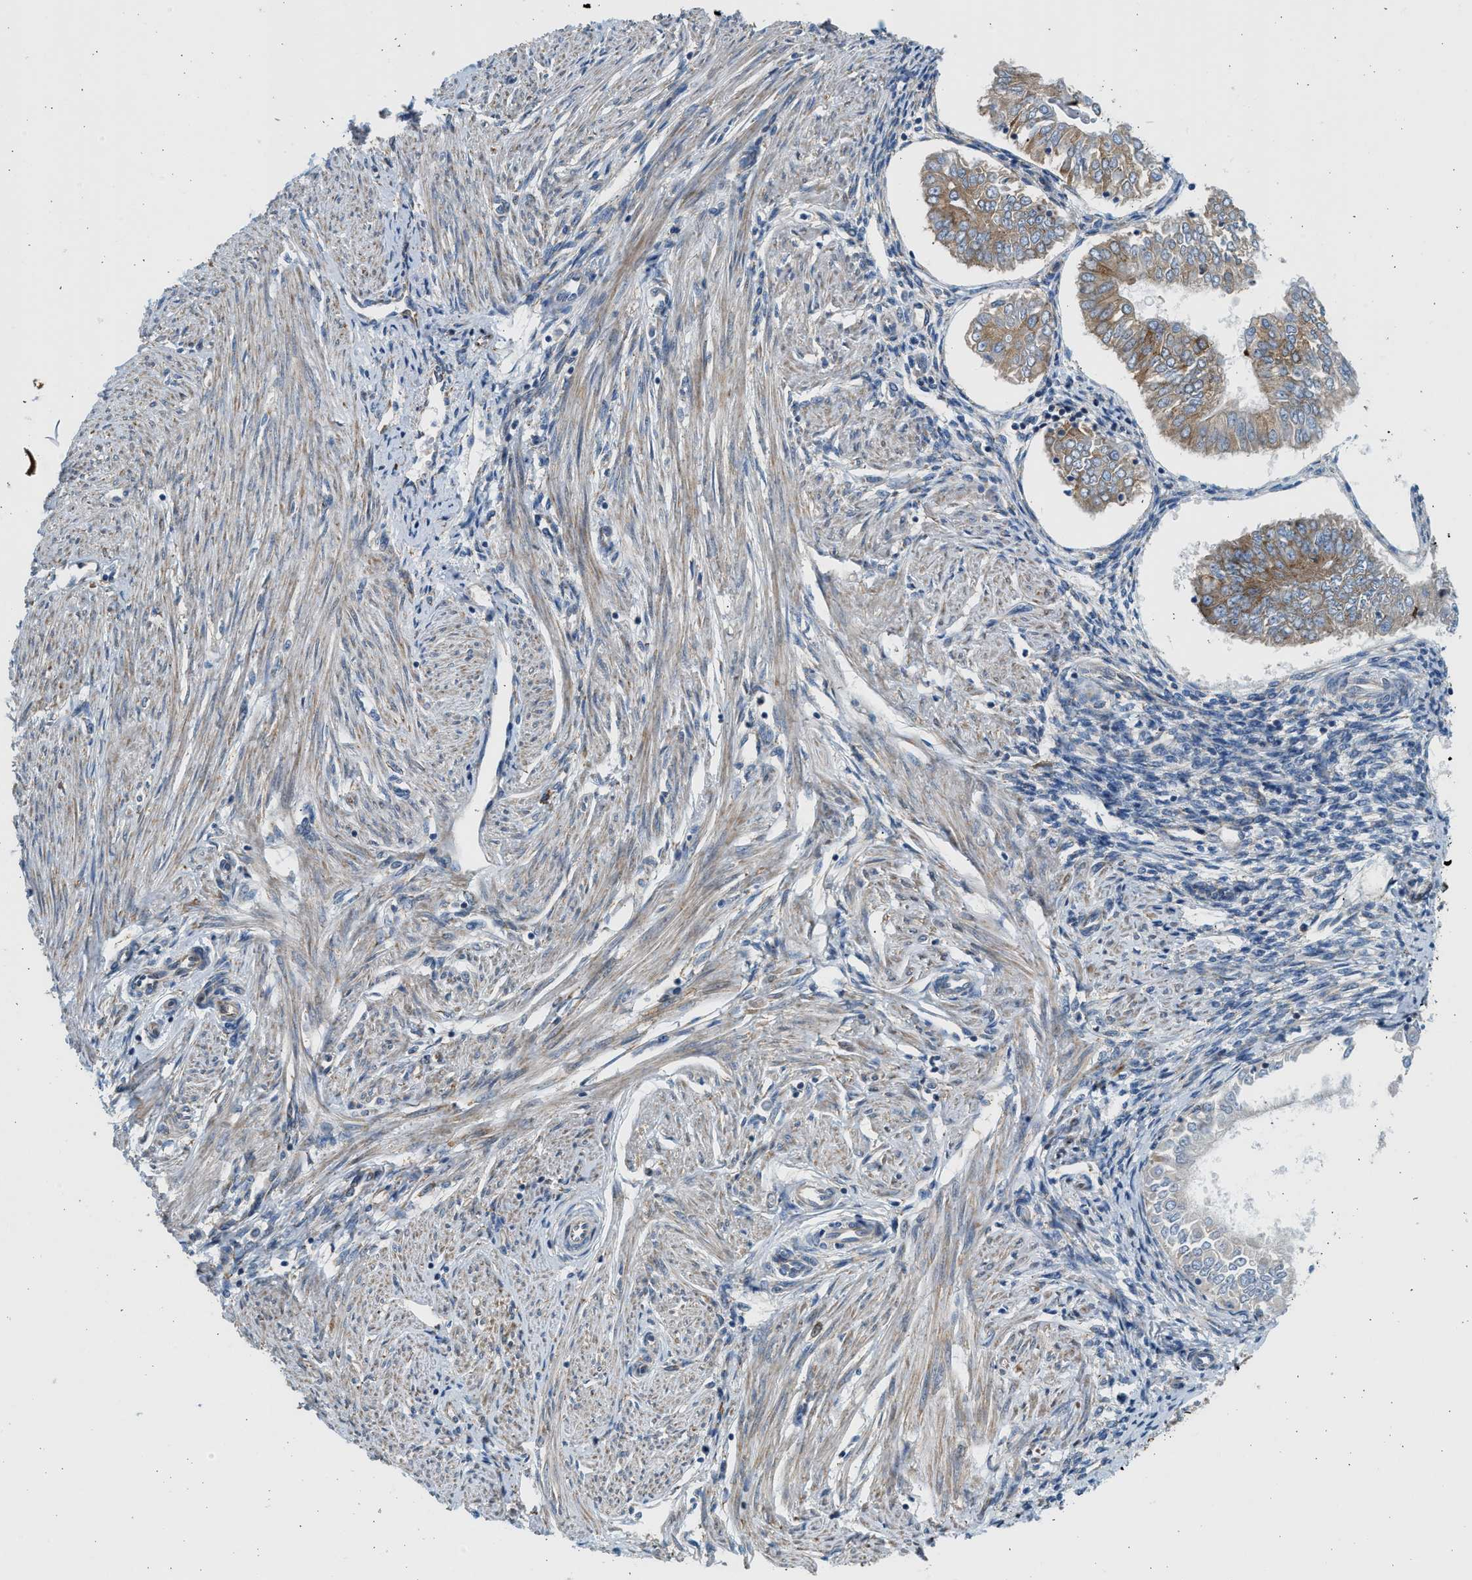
{"staining": {"intensity": "moderate", "quantity": ">75%", "location": "cytoplasmic/membranous"}, "tissue": "endometrial cancer", "cell_type": "Tumor cells", "image_type": "cancer", "snomed": [{"axis": "morphology", "description": "Adenocarcinoma, NOS"}, {"axis": "topography", "description": "Endometrium"}], "caption": "The micrograph exhibits immunohistochemical staining of endometrial cancer (adenocarcinoma). There is moderate cytoplasmic/membranous positivity is appreciated in about >75% of tumor cells.", "gene": "CNTN6", "patient": {"sex": "female", "age": 53}}